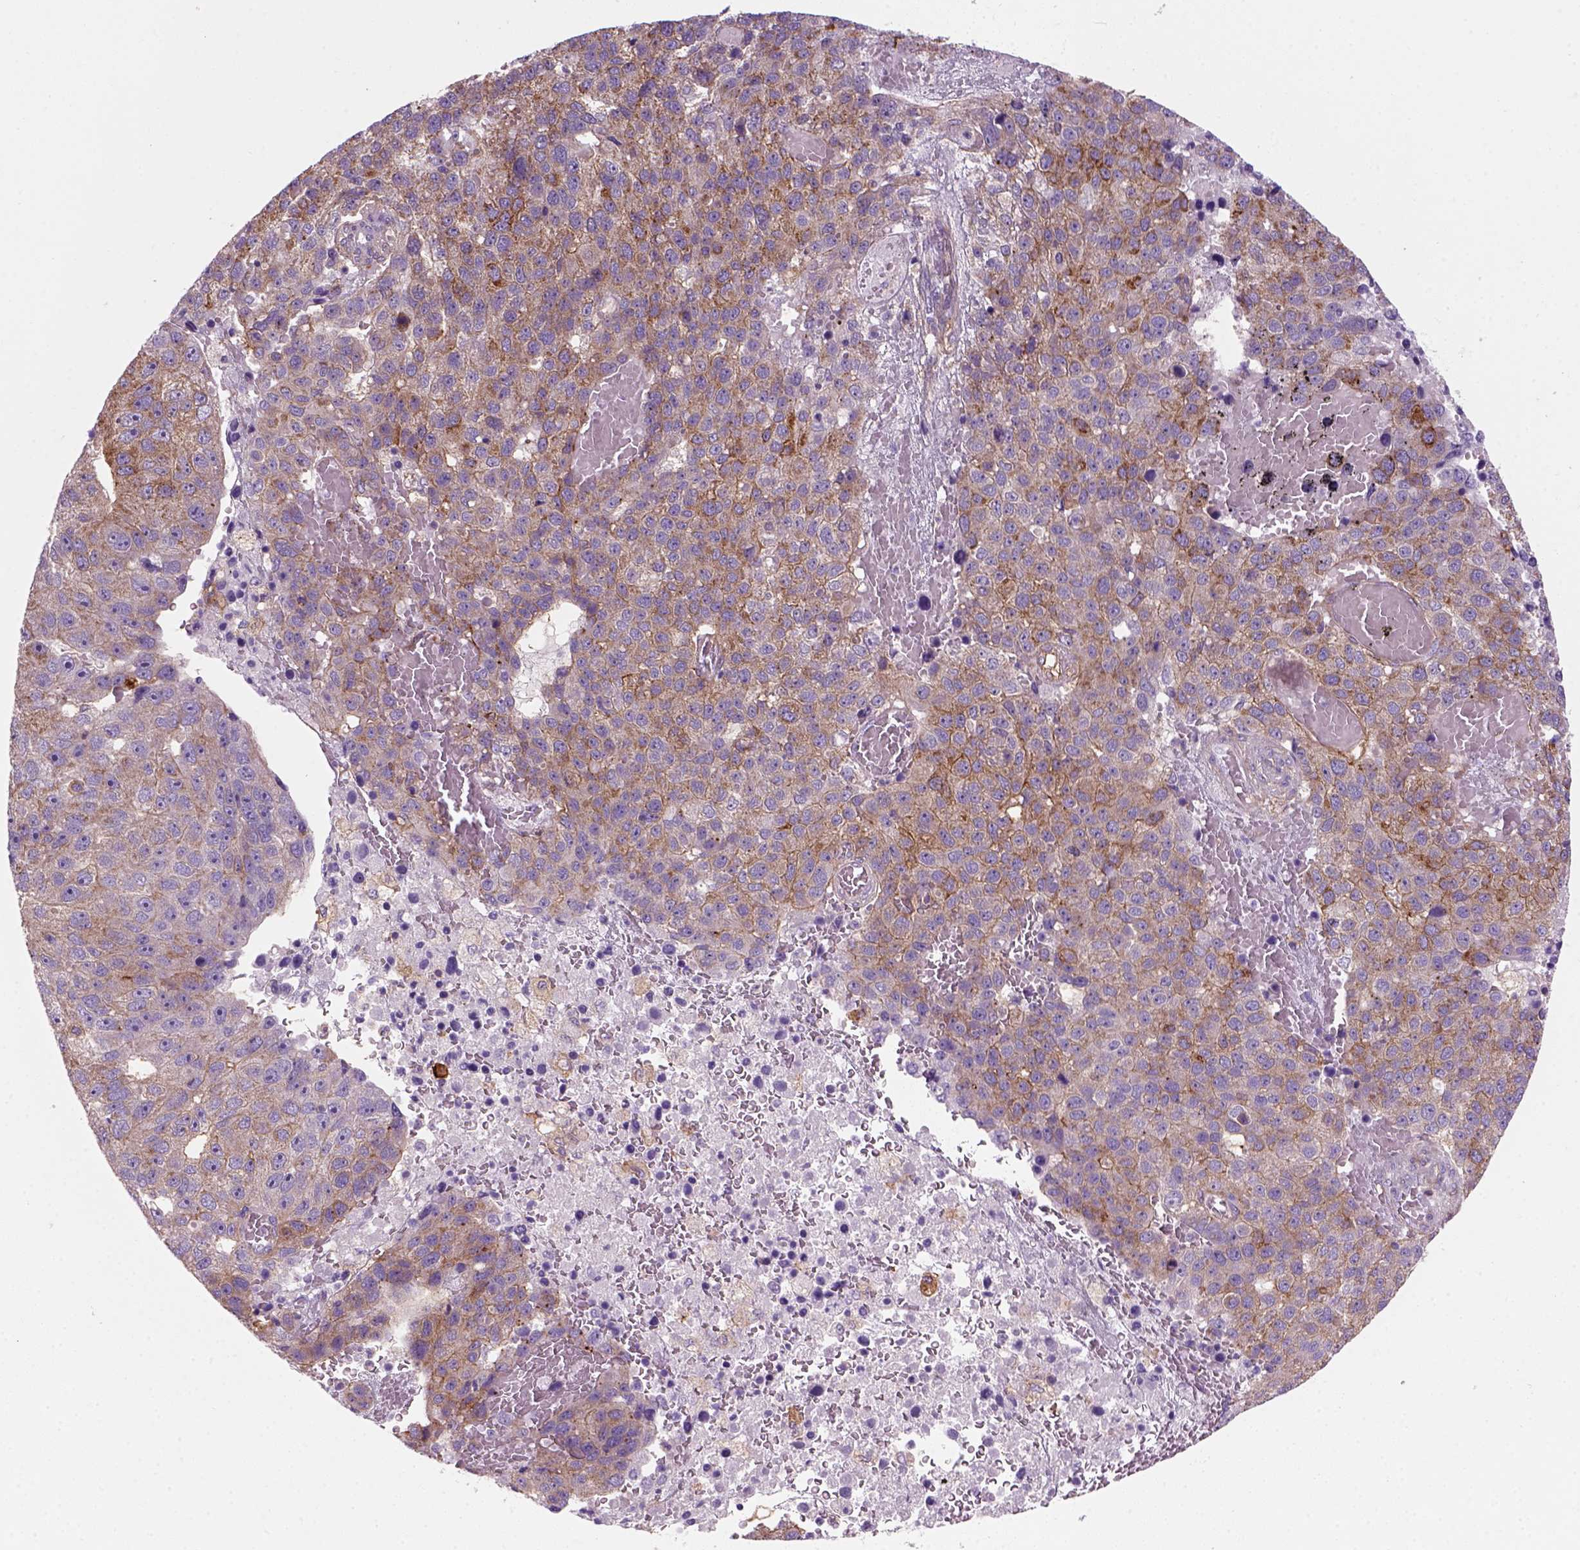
{"staining": {"intensity": "moderate", "quantity": "25%-75%", "location": "cytoplasmic/membranous"}, "tissue": "pancreatic cancer", "cell_type": "Tumor cells", "image_type": "cancer", "snomed": [{"axis": "morphology", "description": "Adenocarcinoma, NOS"}, {"axis": "topography", "description": "Pancreas"}], "caption": "Immunohistochemical staining of human pancreatic cancer exhibits moderate cytoplasmic/membranous protein staining in about 25%-75% of tumor cells.", "gene": "MARCKS", "patient": {"sex": "female", "age": 61}}